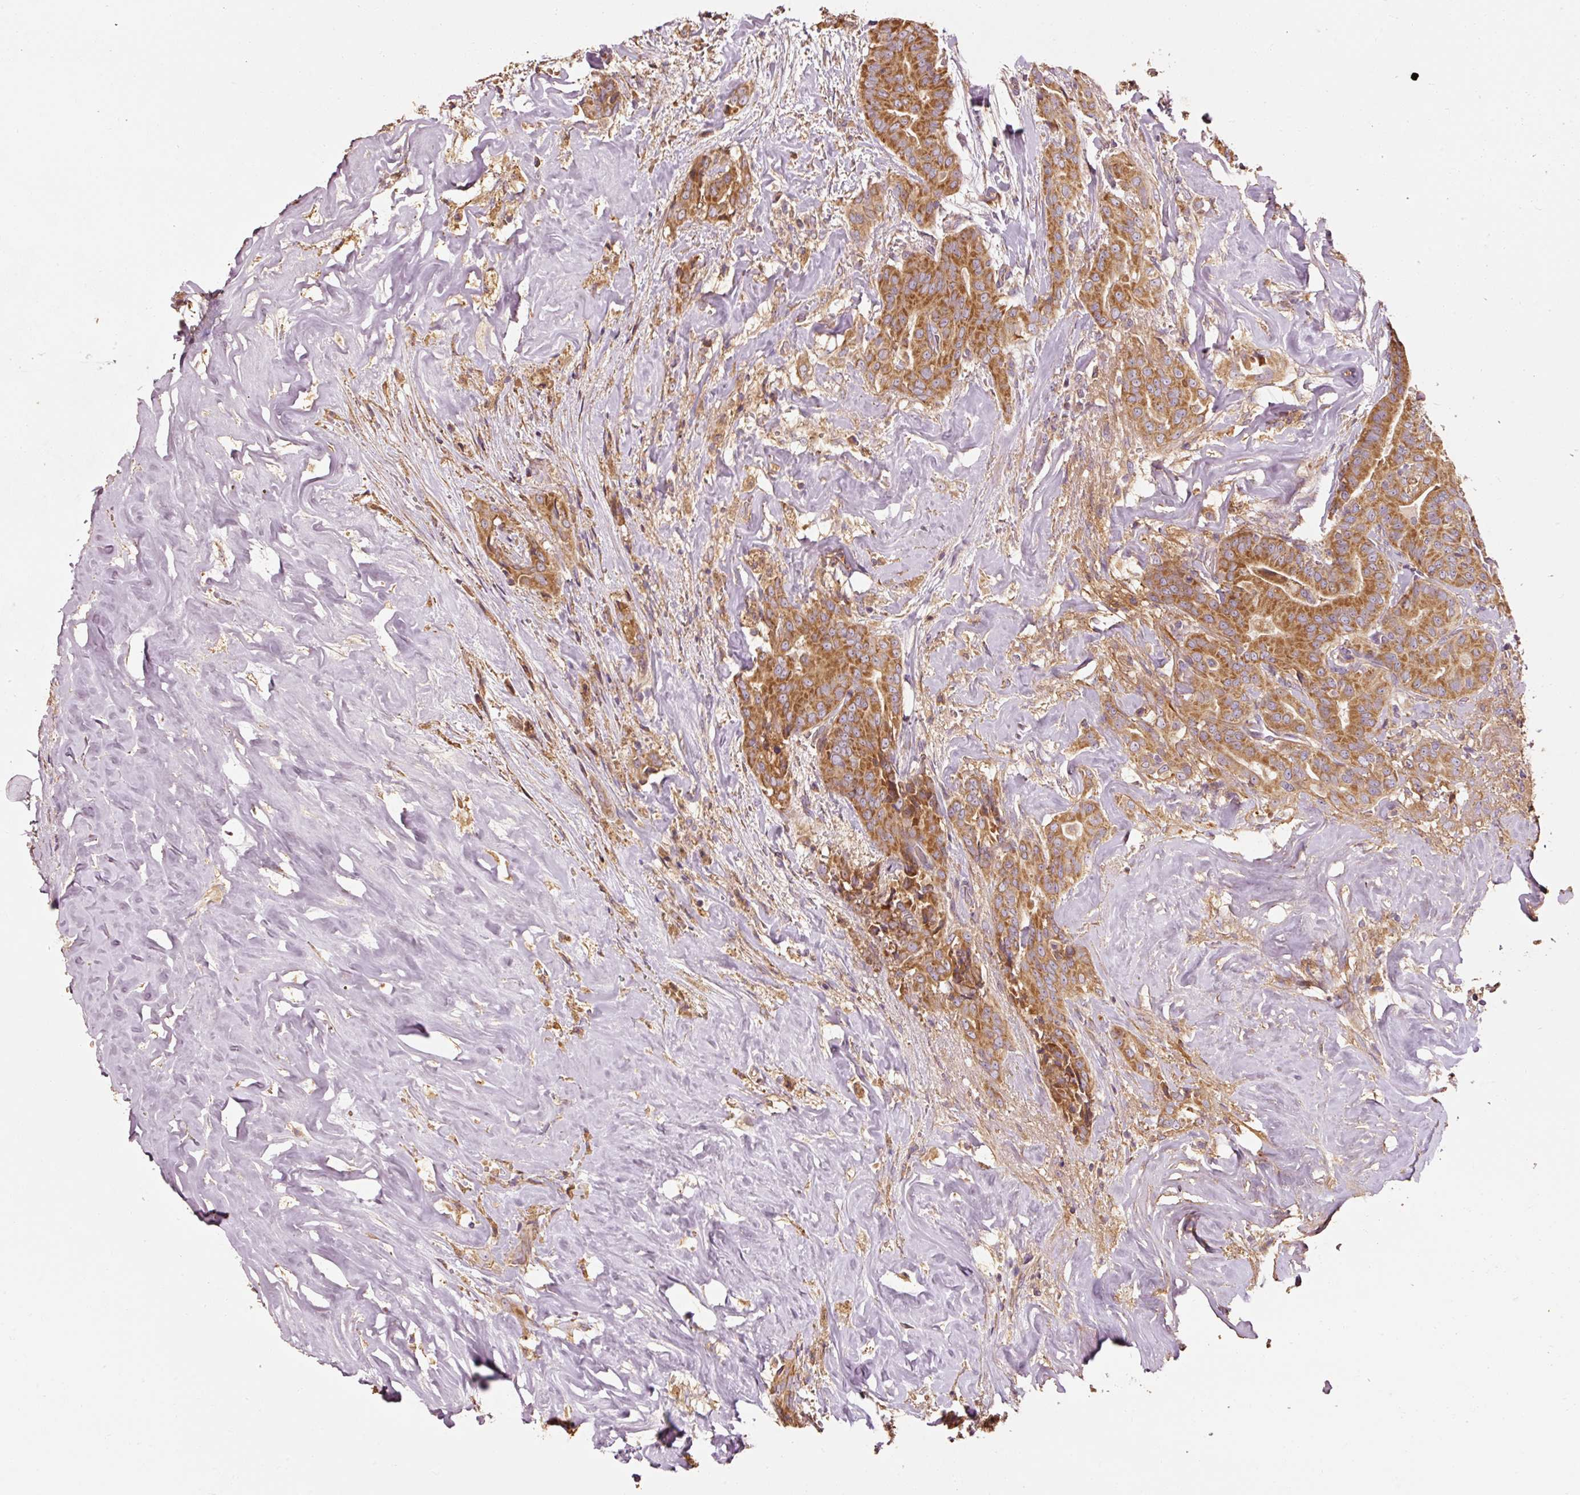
{"staining": {"intensity": "strong", "quantity": ">75%", "location": "cytoplasmic/membranous"}, "tissue": "thyroid cancer", "cell_type": "Tumor cells", "image_type": "cancer", "snomed": [{"axis": "morphology", "description": "Papillary adenocarcinoma, NOS"}, {"axis": "topography", "description": "Thyroid gland"}], "caption": "Brown immunohistochemical staining in human thyroid cancer (papillary adenocarcinoma) exhibits strong cytoplasmic/membranous positivity in approximately >75% of tumor cells.", "gene": "EFHC1", "patient": {"sex": "male", "age": 61}}